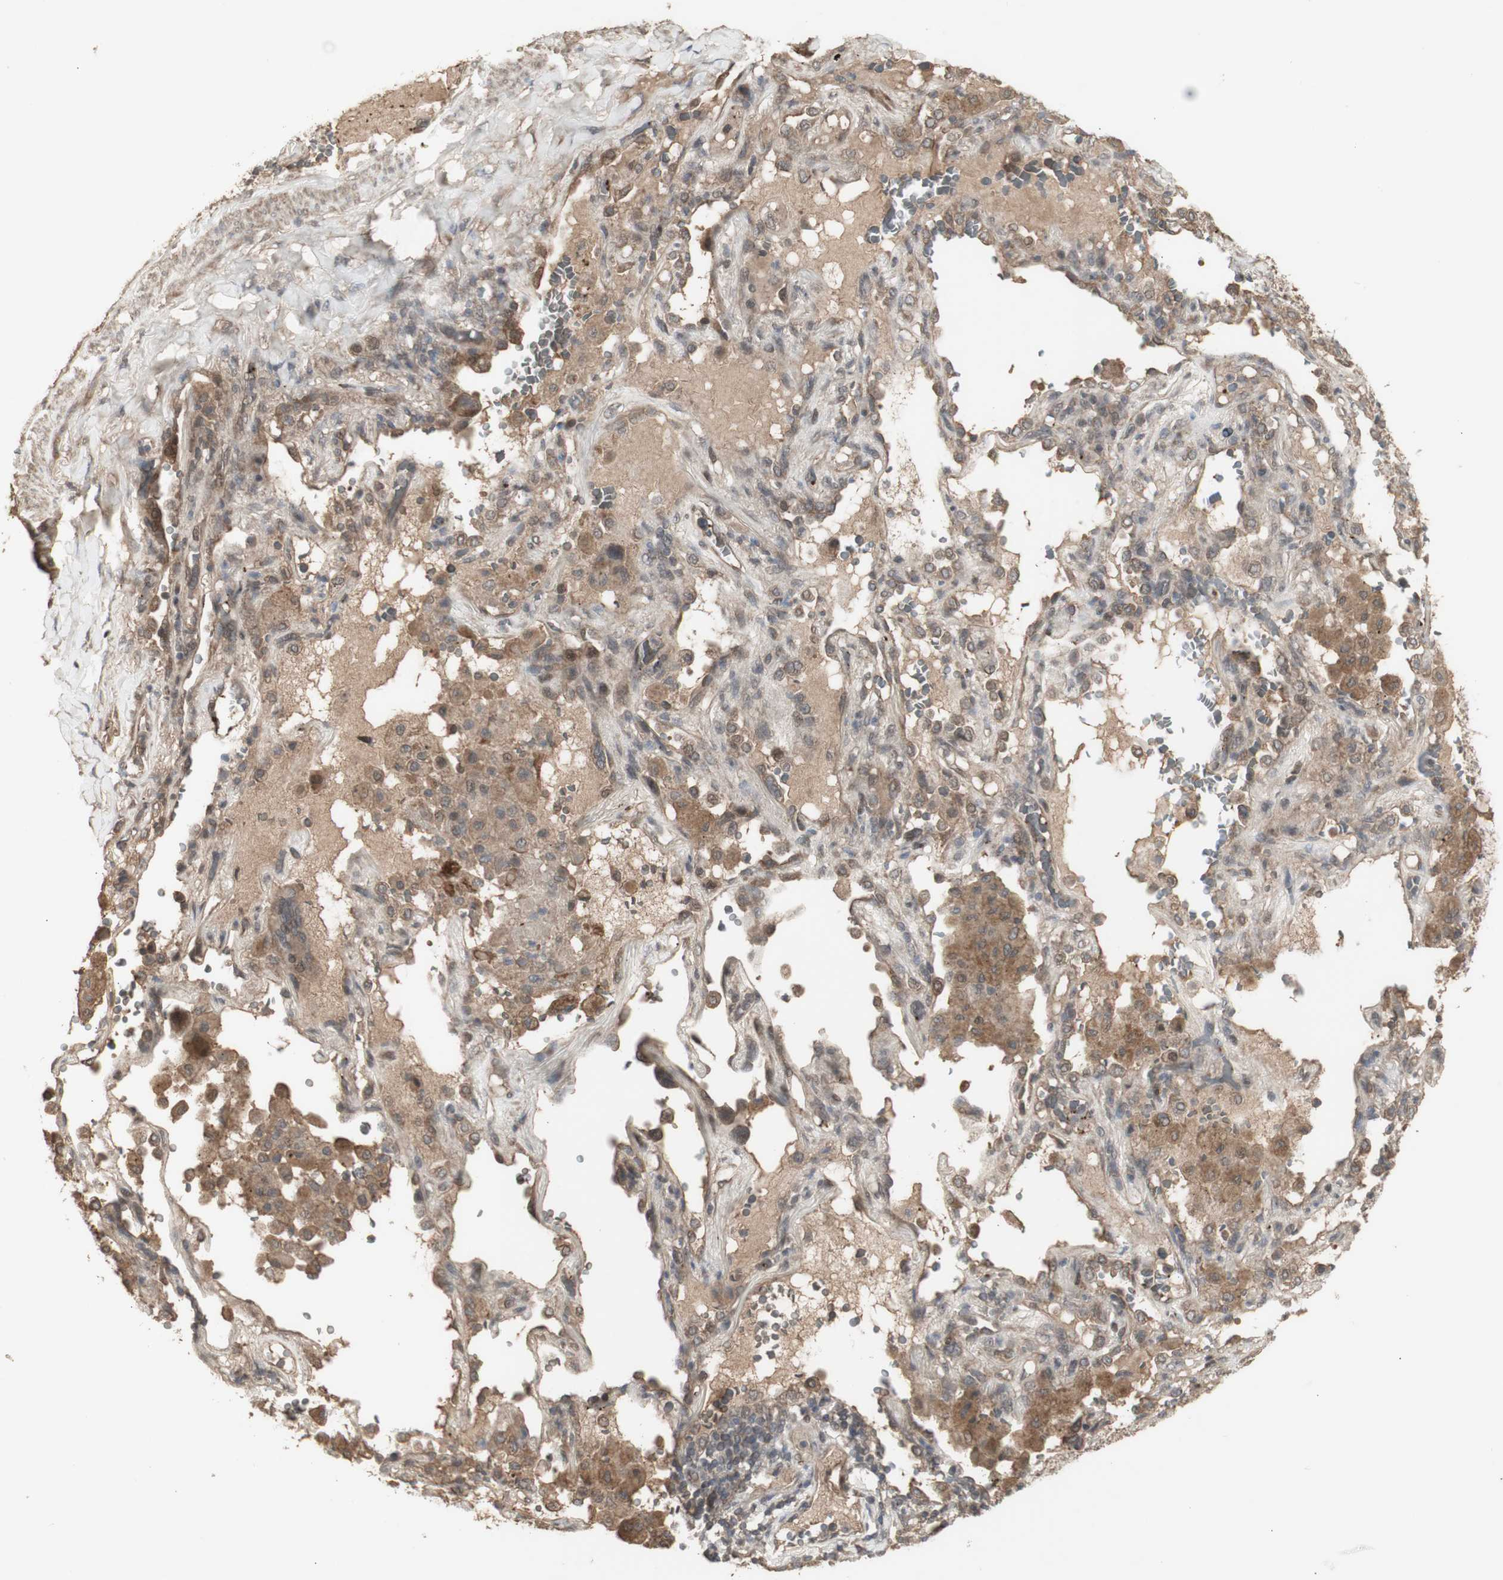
{"staining": {"intensity": "moderate", "quantity": ">75%", "location": "cytoplasmic/membranous"}, "tissue": "lung cancer", "cell_type": "Tumor cells", "image_type": "cancer", "snomed": [{"axis": "morphology", "description": "Squamous cell carcinoma, NOS"}, {"axis": "topography", "description": "Lung"}], "caption": "This histopathology image demonstrates immunohistochemistry (IHC) staining of human lung cancer (squamous cell carcinoma), with medium moderate cytoplasmic/membranous expression in approximately >75% of tumor cells.", "gene": "ALOX12", "patient": {"sex": "male", "age": 57}}